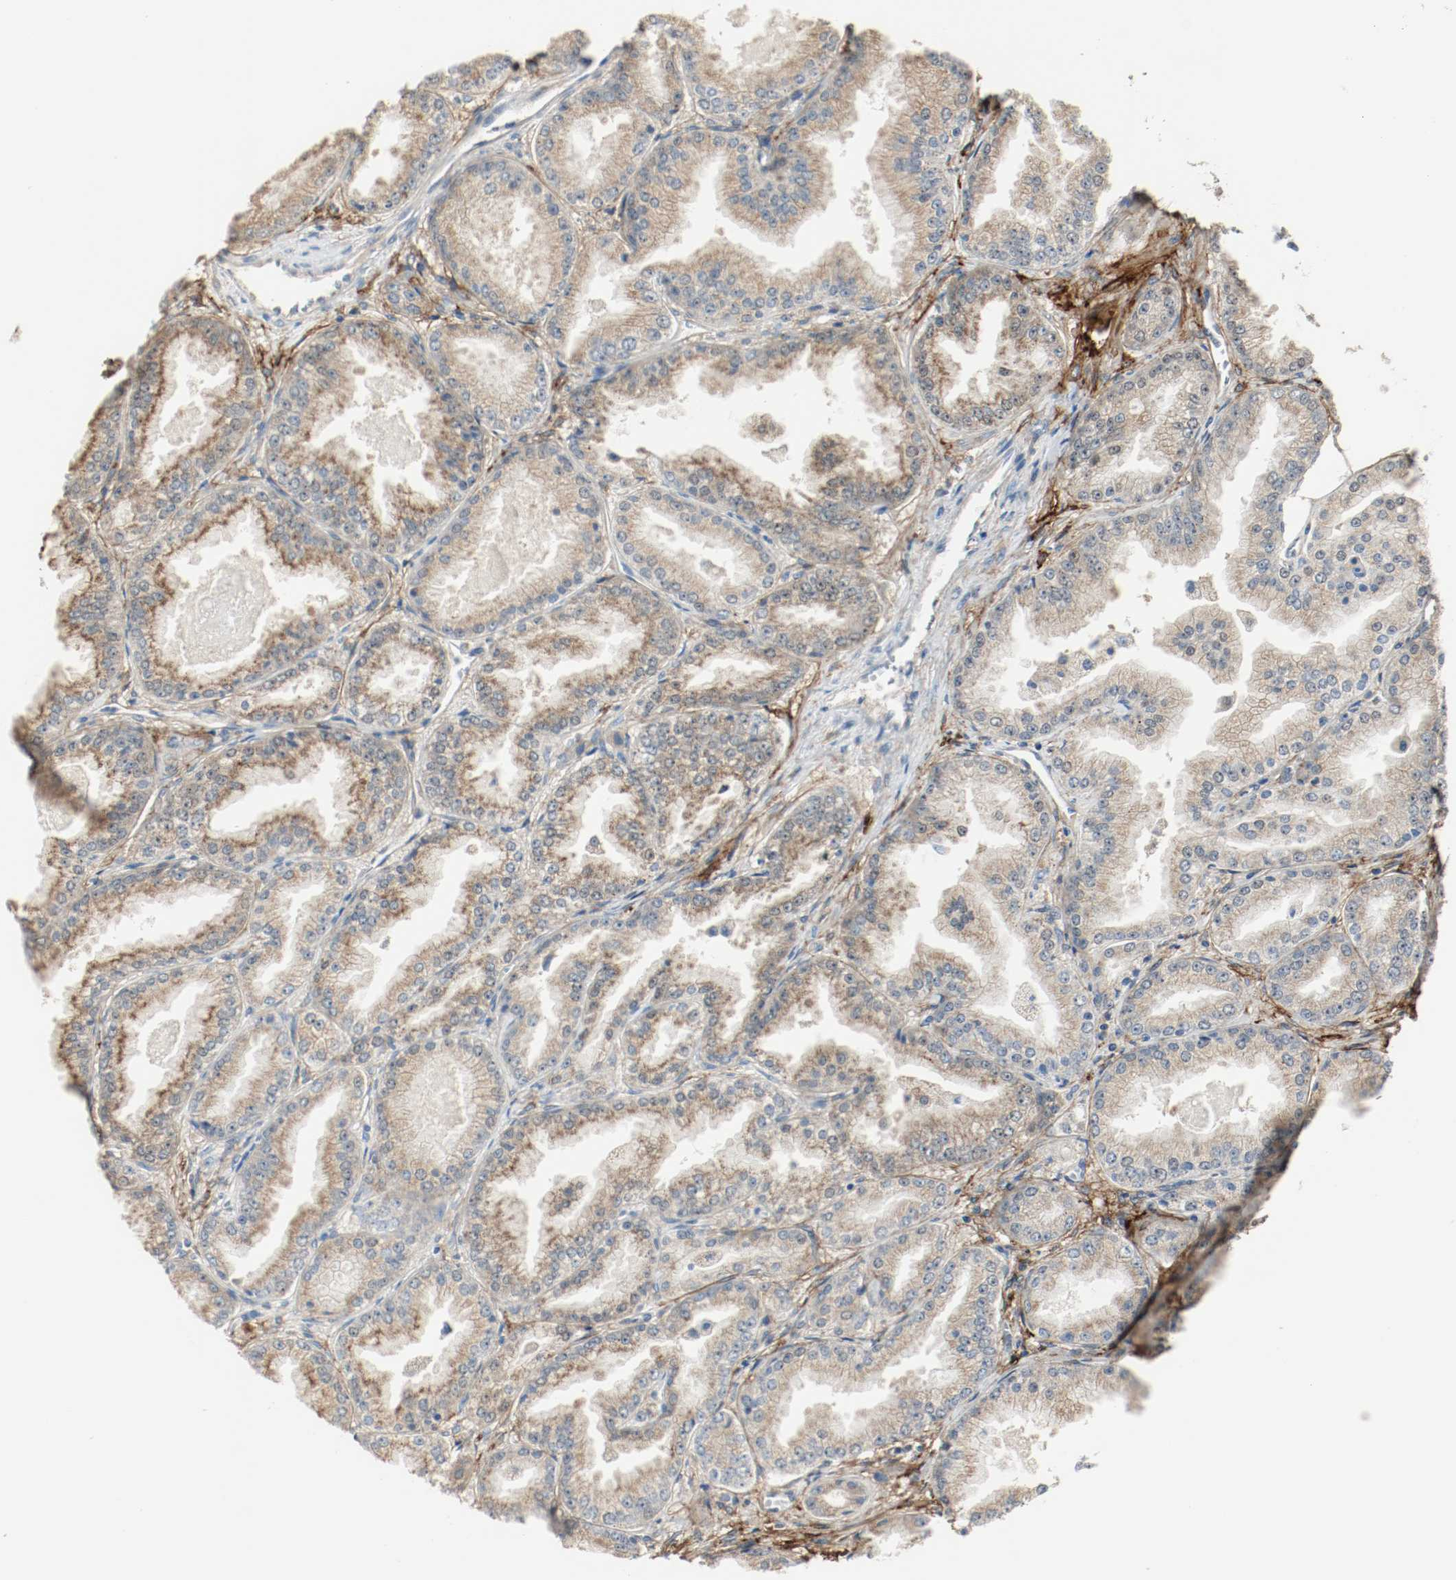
{"staining": {"intensity": "moderate", "quantity": ">75%", "location": "cytoplasmic/membranous"}, "tissue": "prostate cancer", "cell_type": "Tumor cells", "image_type": "cancer", "snomed": [{"axis": "morphology", "description": "Adenocarcinoma, High grade"}, {"axis": "topography", "description": "Prostate"}], "caption": "Prostate adenocarcinoma (high-grade) was stained to show a protein in brown. There is medium levels of moderate cytoplasmic/membranous staining in approximately >75% of tumor cells.", "gene": "MELTF", "patient": {"sex": "male", "age": 61}}